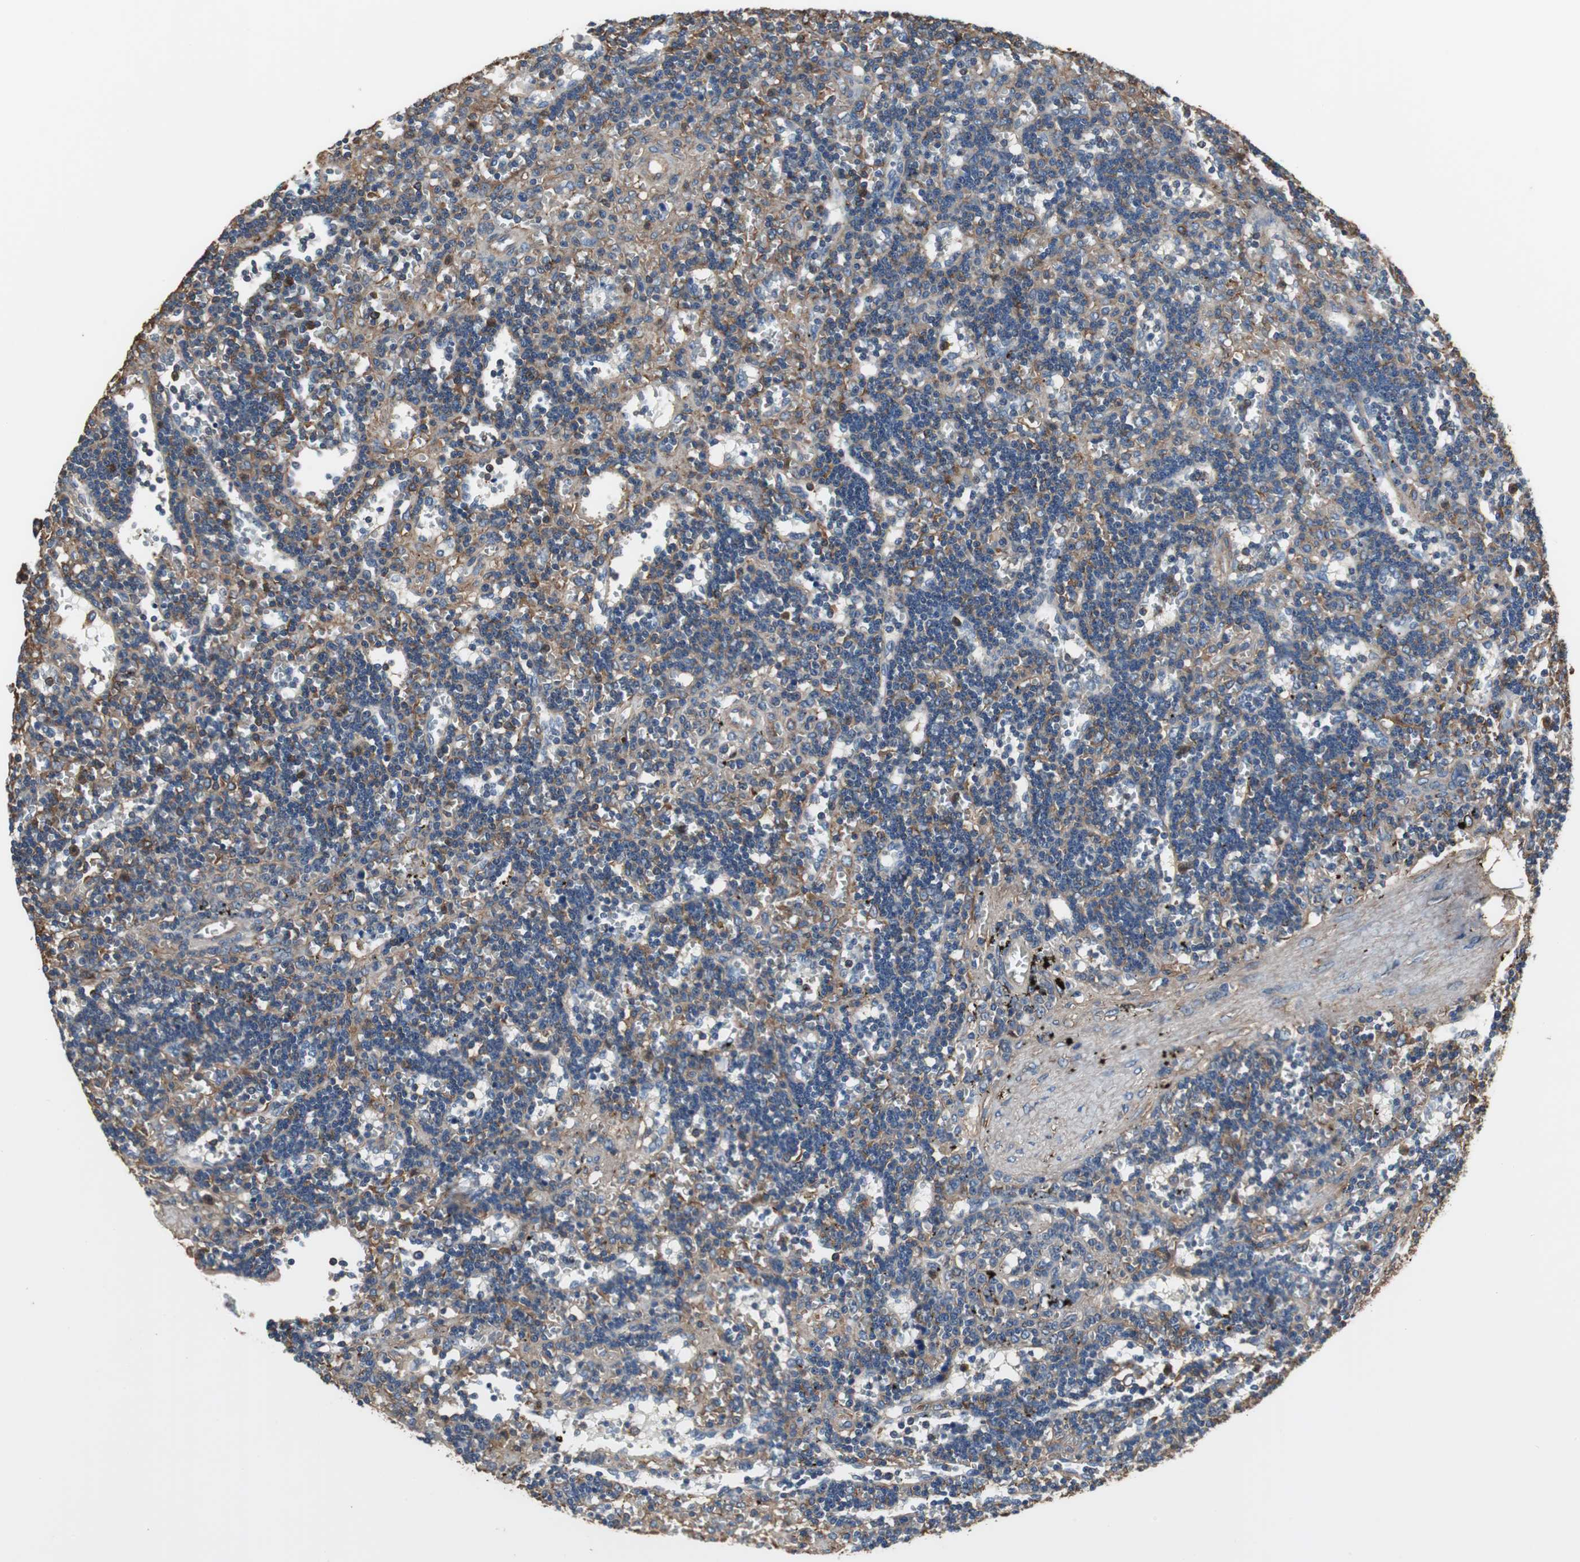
{"staining": {"intensity": "moderate", "quantity": "<25%", "location": "cytoplasmic/membranous"}, "tissue": "lymphoma", "cell_type": "Tumor cells", "image_type": "cancer", "snomed": [{"axis": "morphology", "description": "Malignant lymphoma, non-Hodgkin's type, Low grade"}, {"axis": "topography", "description": "Spleen"}], "caption": "Lymphoma stained for a protein (brown) demonstrates moderate cytoplasmic/membranous positive staining in about <25% of tumor cells.", "gene": "ACTN1", "patient": {"sex": "male", "age": 60}}